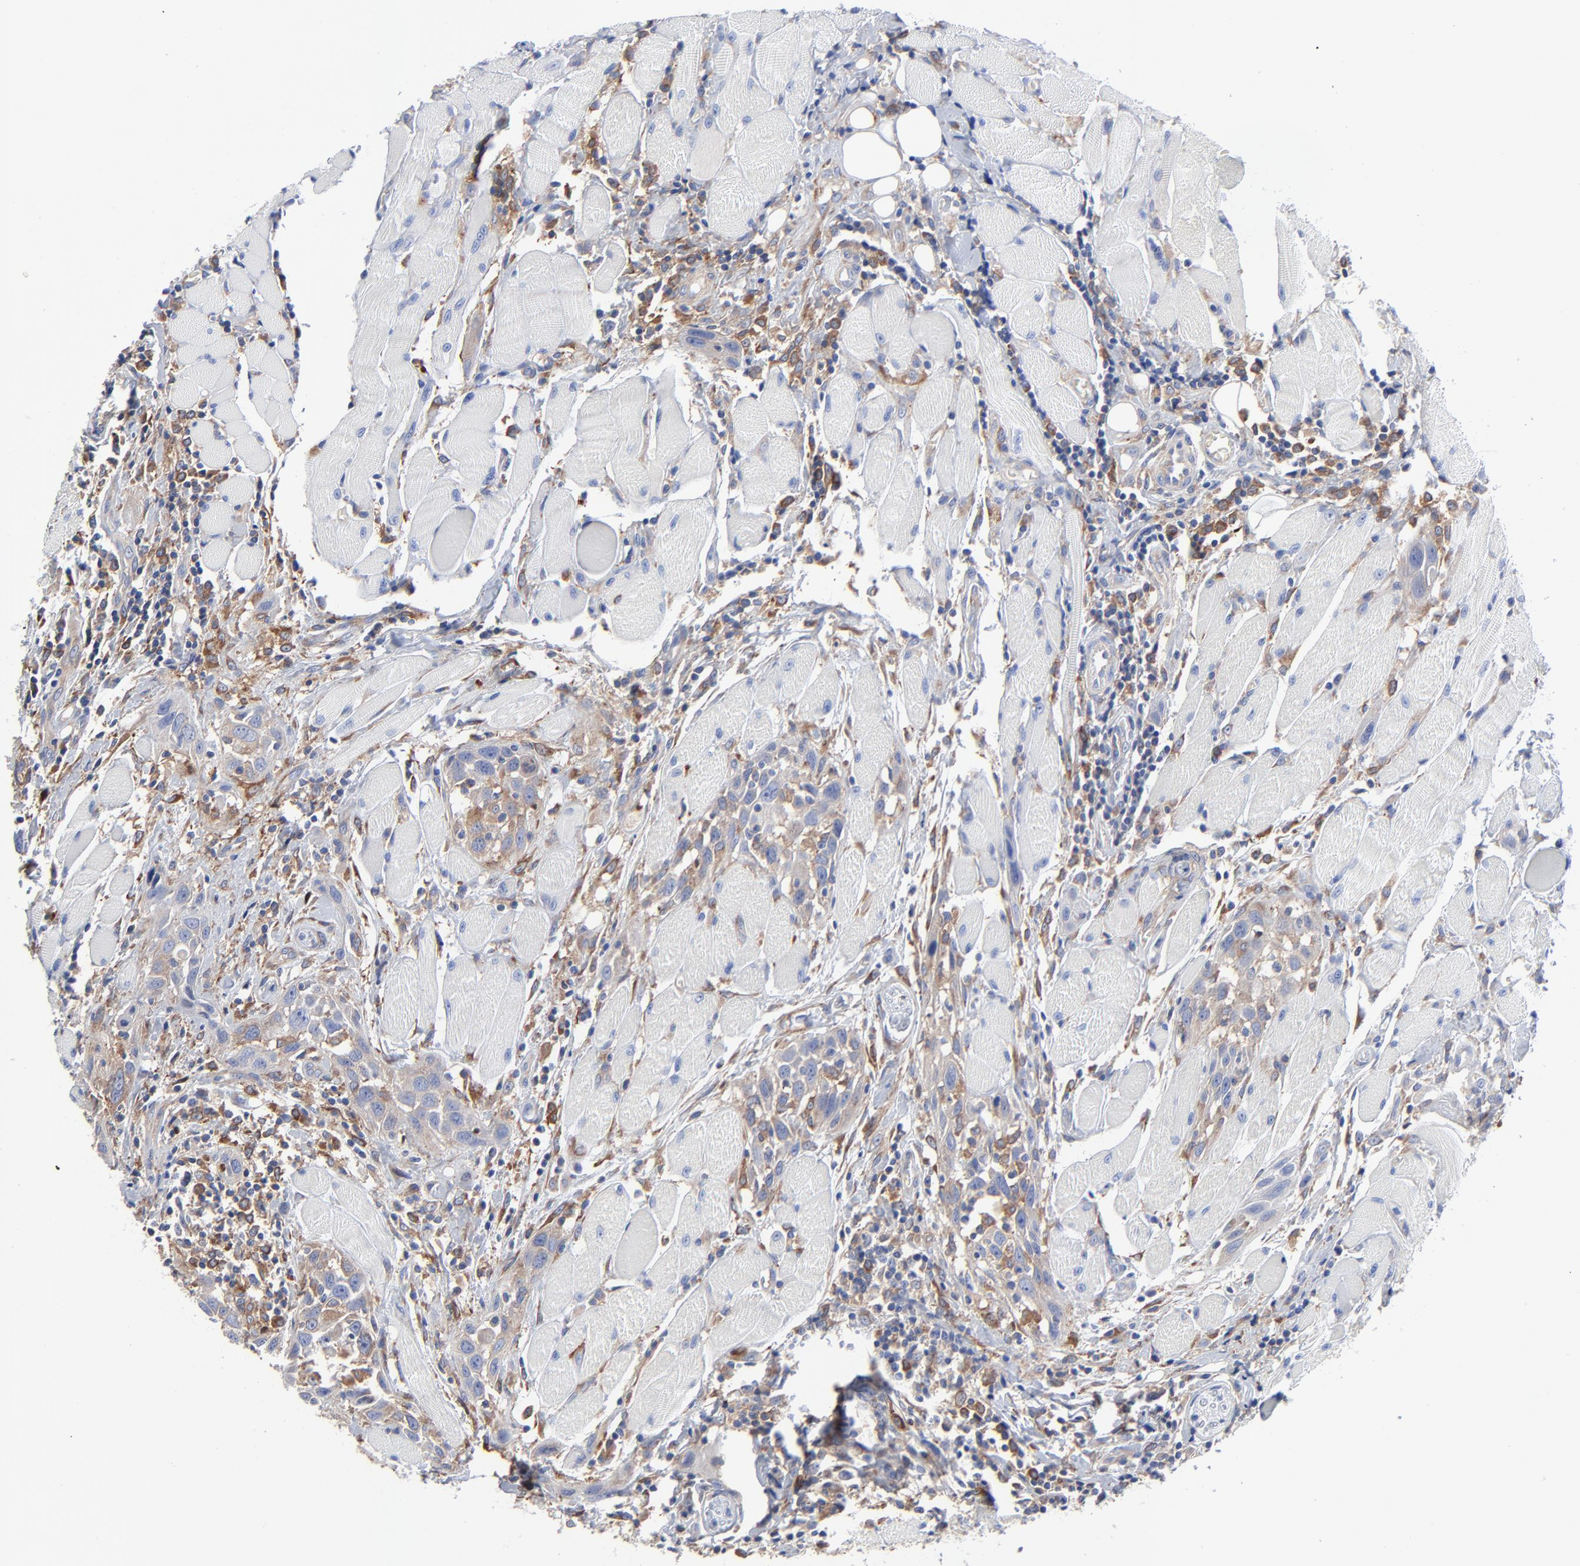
{"staining": {"intensity": "moderate", "quantity": ">75%", "location": "cytoplasmic/membranous"}, "tissue": "head and neck cancer", "cell_type": "Tumor cells", "image_type": "cancer", "snomed": [{"axis": "morphology", "description": "Squamous cell carcinoma, NOS"}, {"axis": "topography", "description": "Oral tissue"}, {"axis": "topography", "description": "Head-Neck"}], "caption": "IHC (DAB (3,3'-diaminobenzidine)) staining of squamous cell carcinoma (head and neck) demonstrates moderate cytoplasmic/membranous protein expression in about >75% of tumor cells.", "gene": "STAT2", "patient": {"sex": "female", "age": 50}}